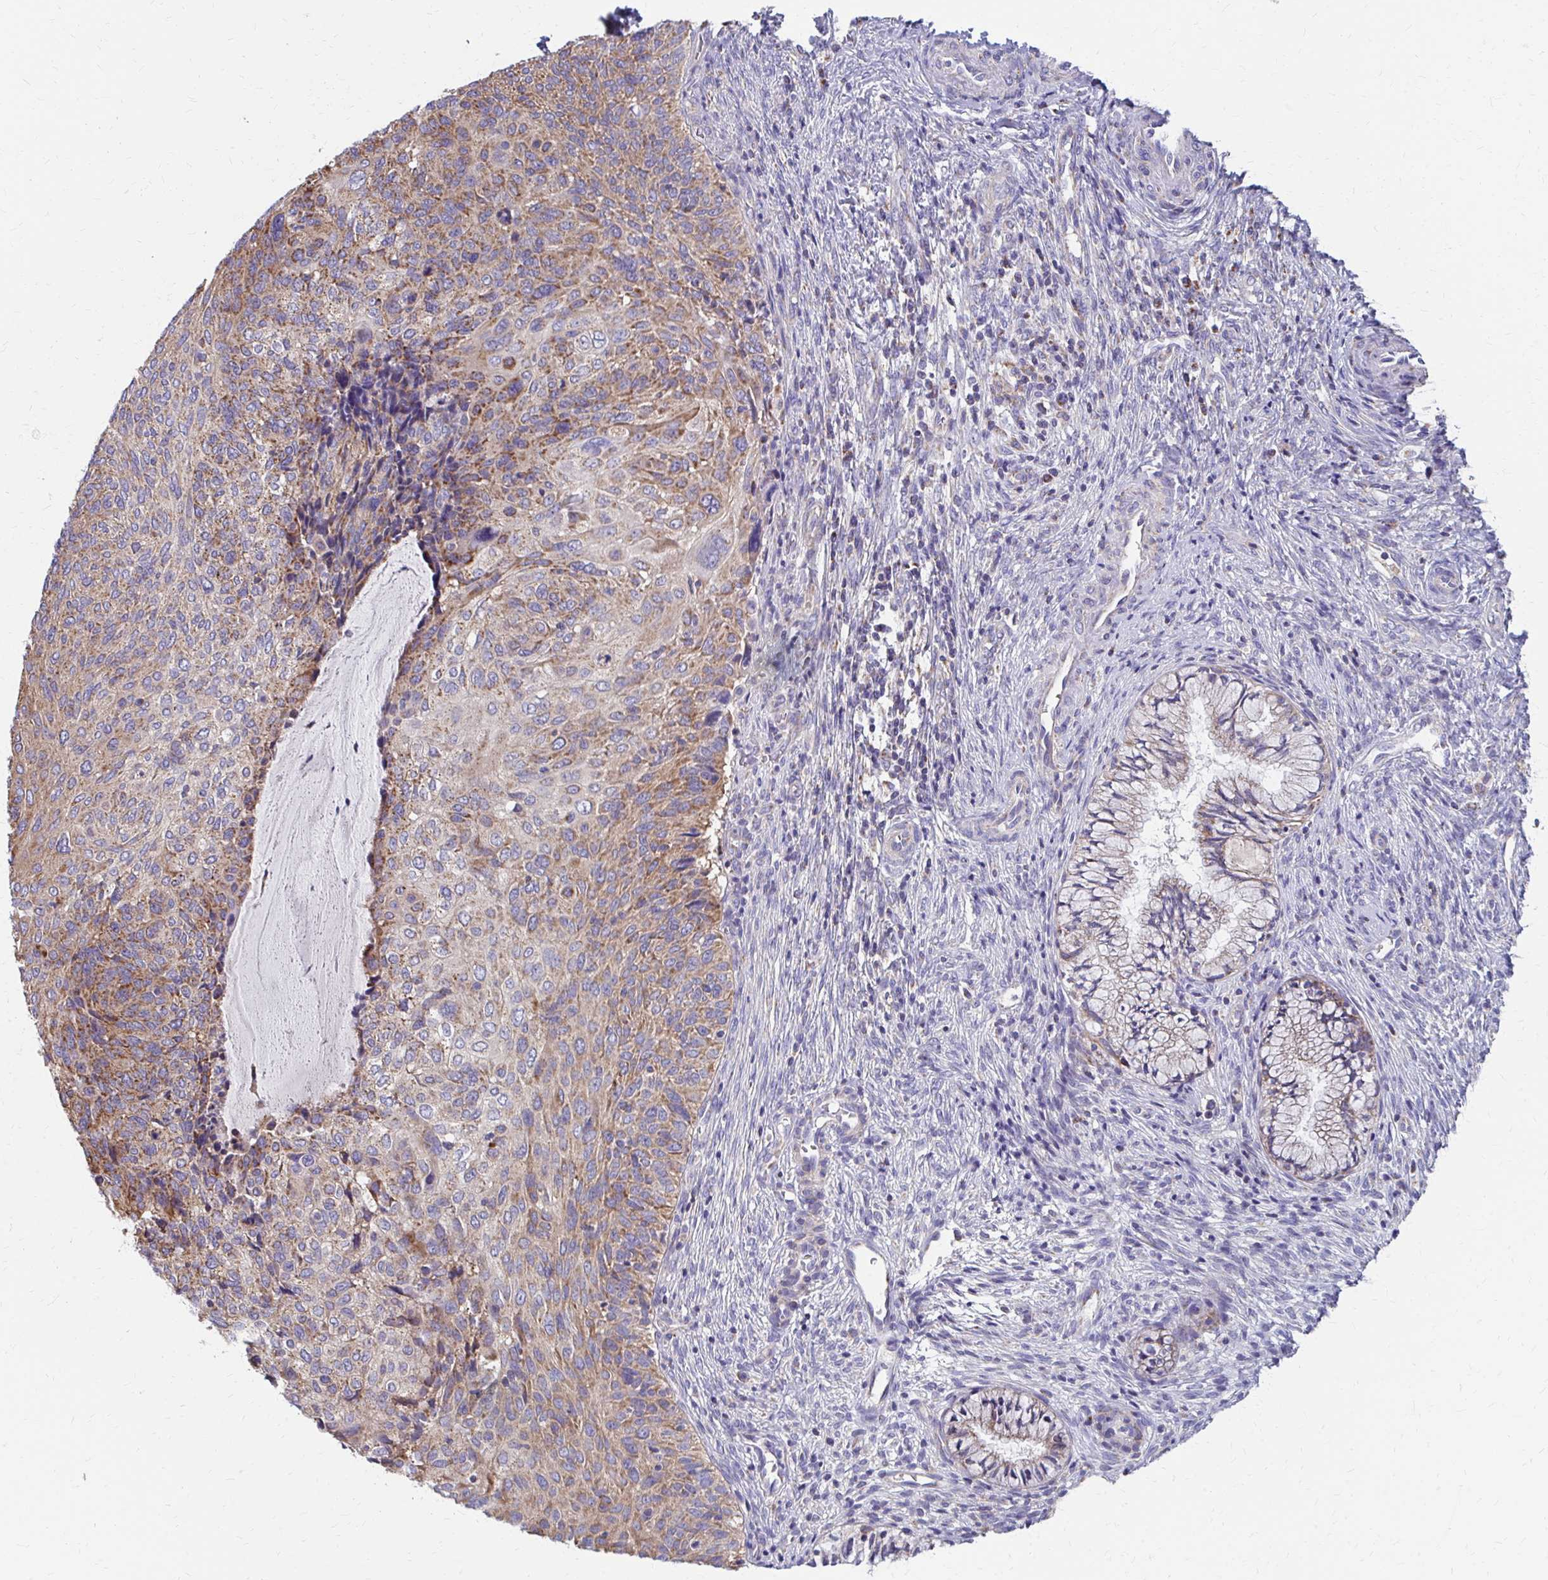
{"staining": {"intensity": "moderate", "quantity": "25%-75%", "location": "cytoplasmic/membranous"}, "tissue": "cervical cancer", "cell_type": "Tumor cells", "image_type": "cancer", "snomed": [{"axis": "morphology", "description": "Squamous cell carcinoma, NOS"}, {"axis": "topography", "description": "Cervix"}], "caption": "A histopathology image of human cervical cancer (squamous cell carcinoma) stained for a protein reveals moderate cytoplasmic/membranous brown staining in tumor cells.", "gene": "RCC1L", "patient": {"sex": "female", "age": 49}}